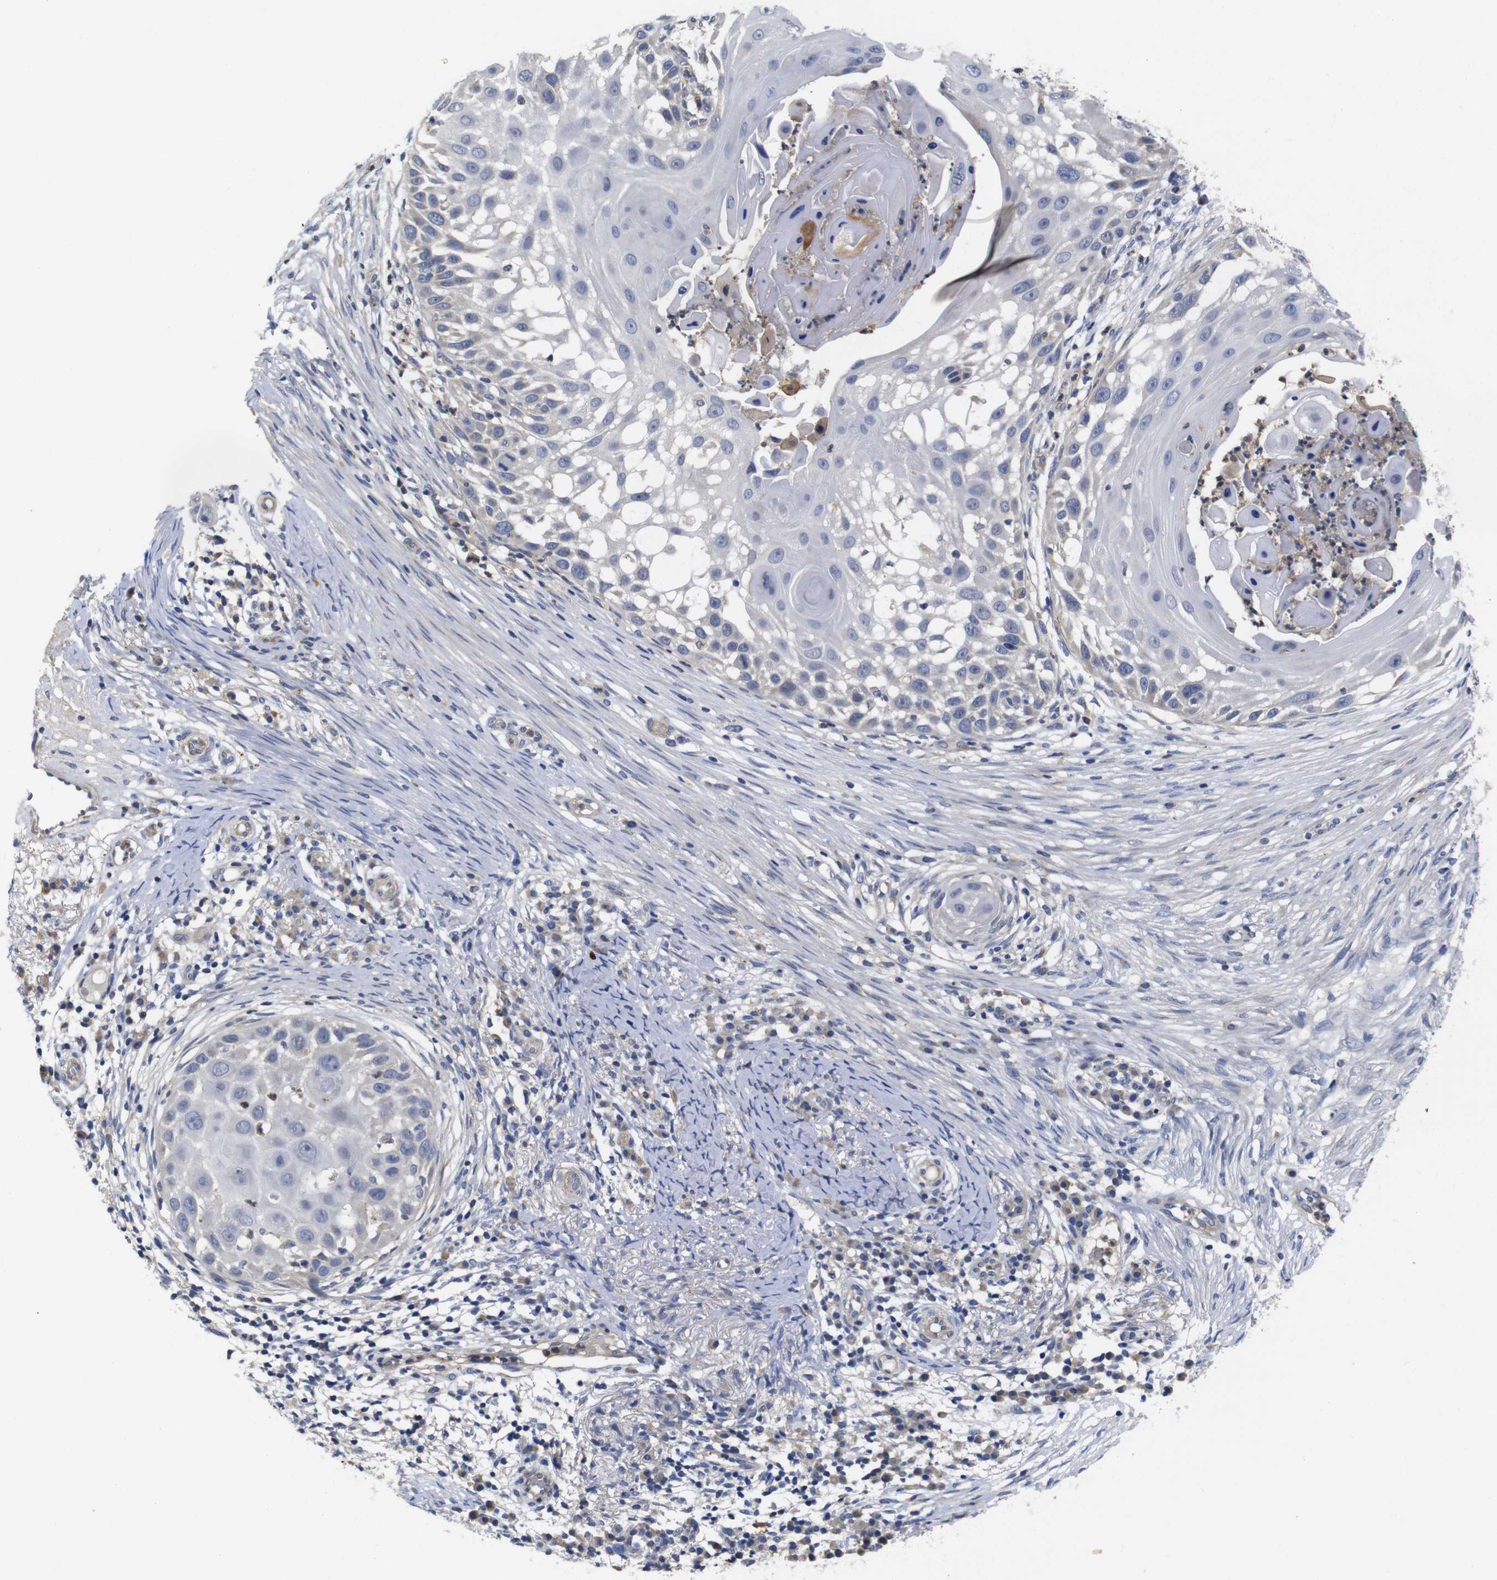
{"staining": {"intensity": "negative", "quantity": "none", "location": "none"}, "tissue": "skin cancer", "cell_type": "Tumor cells", "image_type": "cancer", "snomed": [{"axis": "morphology", "description": "Squamous cell carcinoma, NOS"}, {"axis": "topography", "description": "Skin"}], "caption": "An IHC micrograph of skin cancer is shown. There is no staining in tumor cells of skin cancer. The staining was performed using DAB (3,3'-diaminobenzidine) to visualize the protein expression in brown, while the nuclei were stained in blue with hematoxylin (Magnification: 20x).", "gene": "FNTA", "patient": {"sex": "female", "age": 44}}